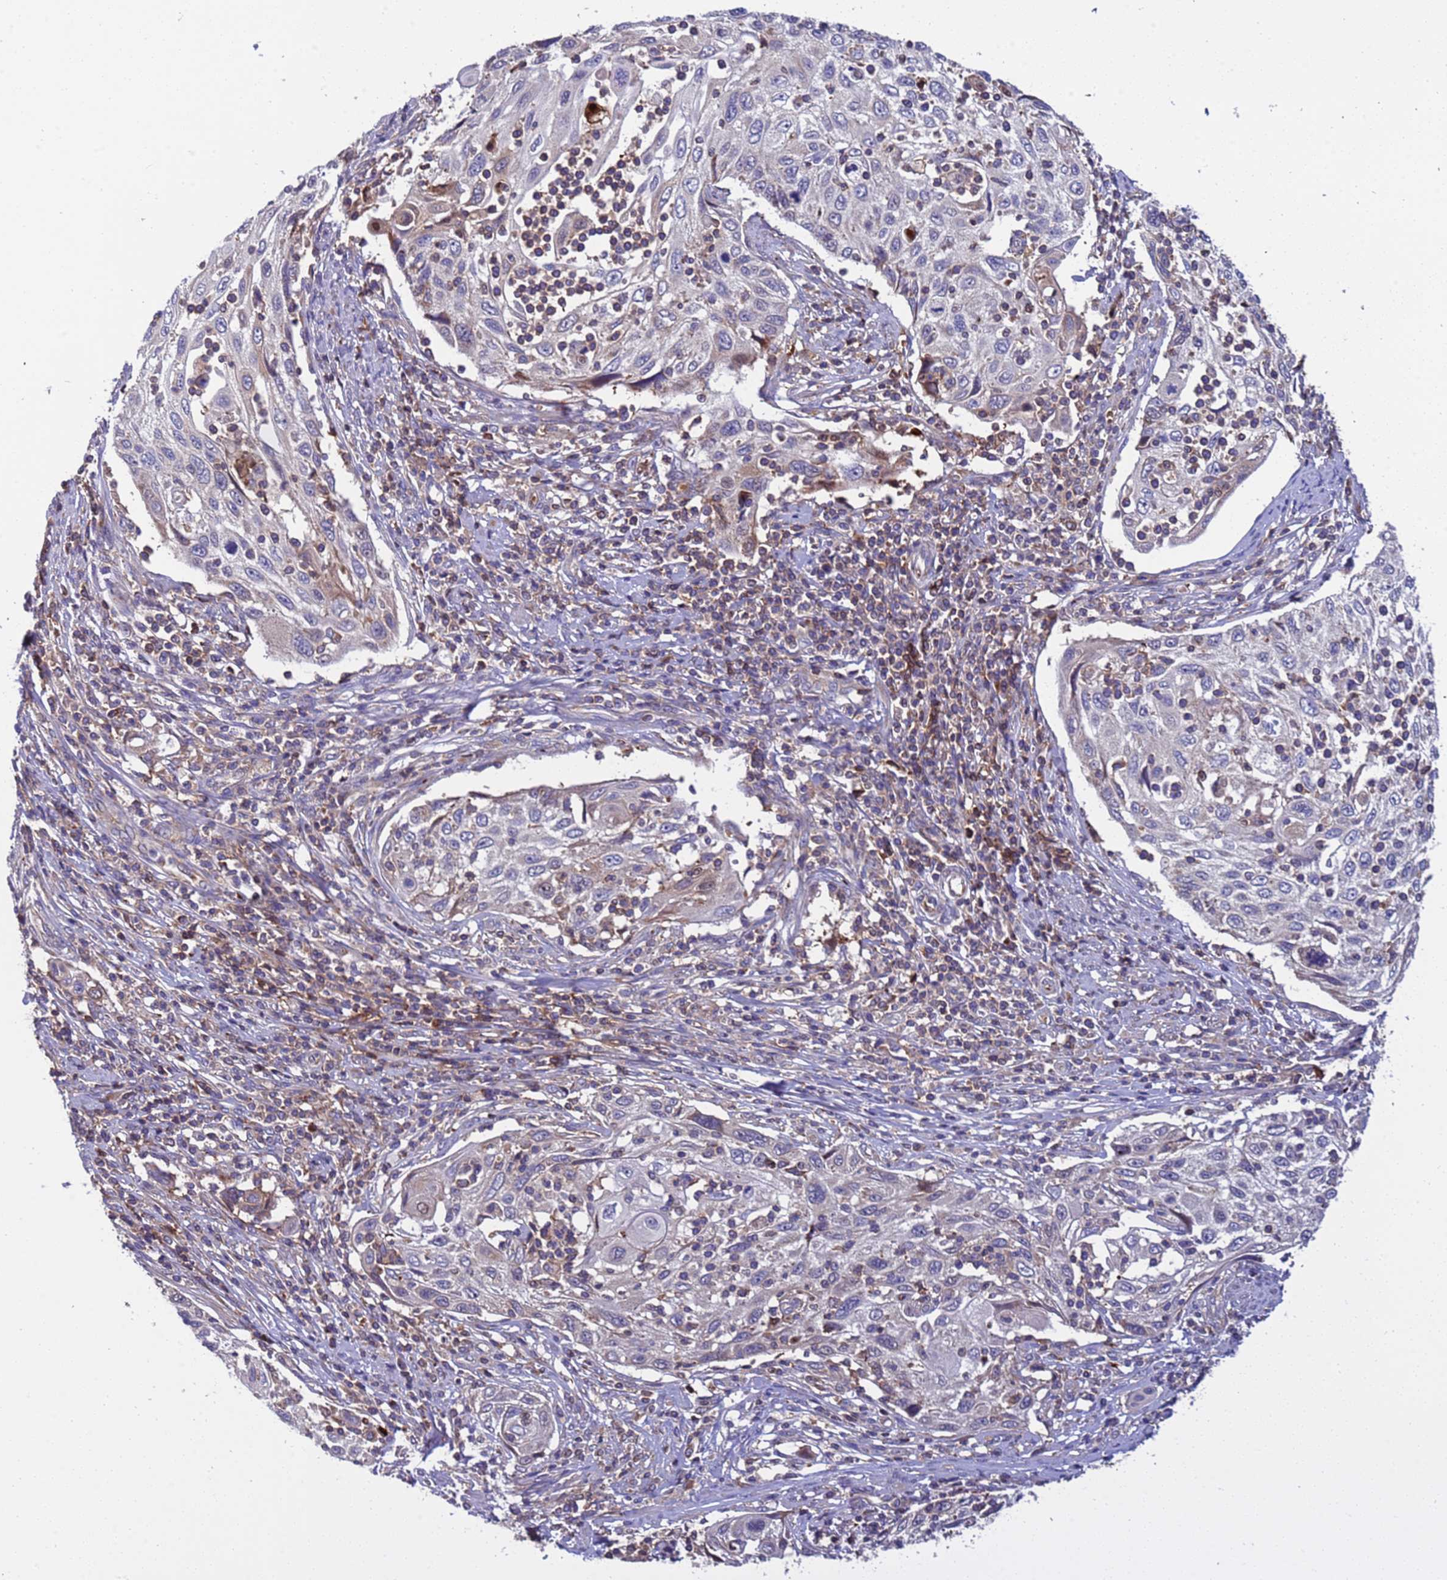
{"staining": {"intensity": "negative", "quantity": "none", "location": "none"}, "tissue": "cervical cancer", "cell_type": "Tumor cells", "image_type": "cancer", "snomed": [{"axis": "morphology", "description": "Squamous cell carcinoma, NOS"}, {"axis": "topography", "description": "Cervix"}], "caption": "Histopathology image shows no protein positivity in tumor cells of squamous cell carcinoma (cervical) tissue.", "gene": "PARP16", "patient": {"sex": "female", "age": 70}}